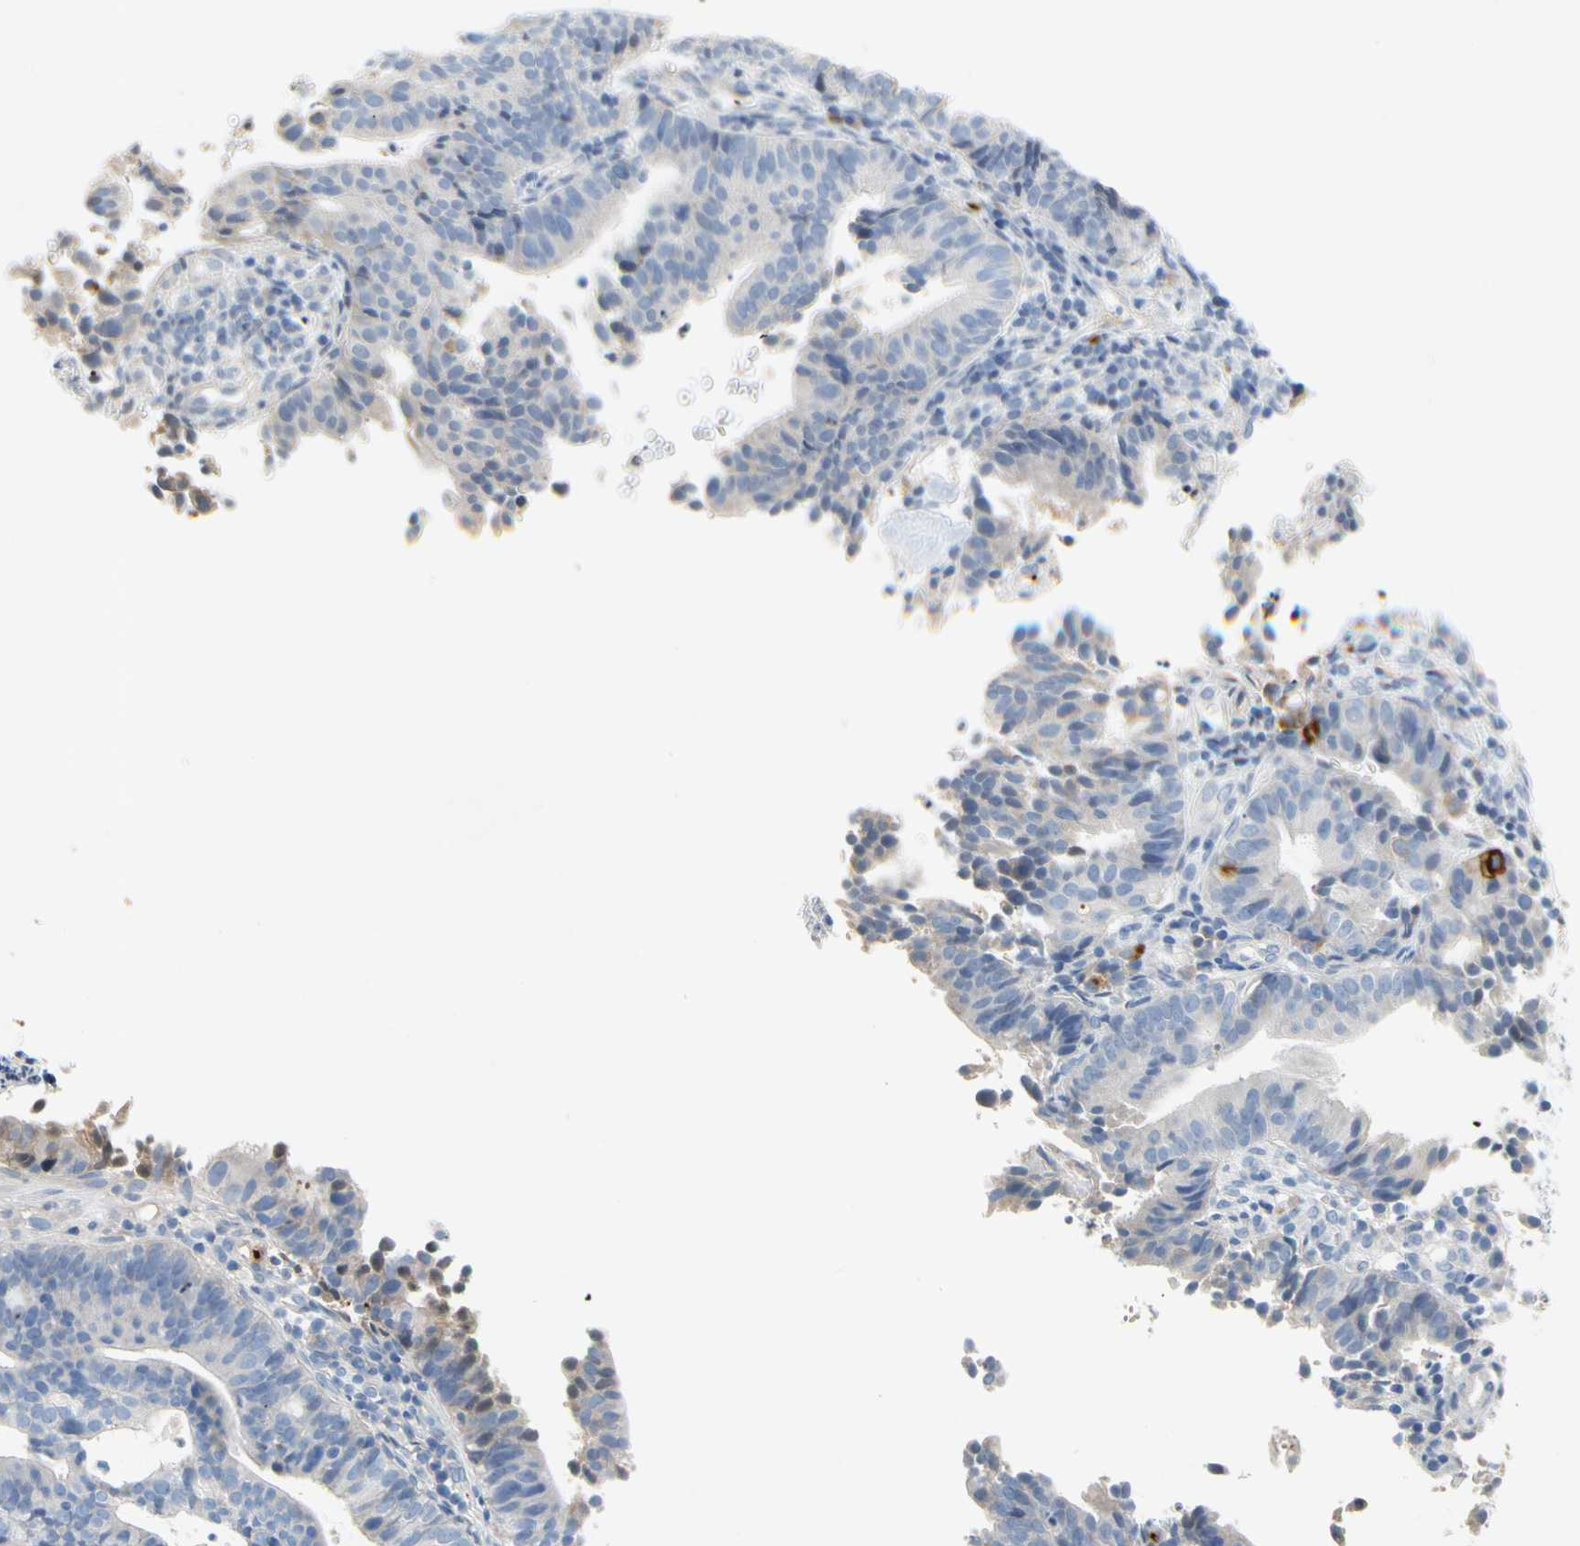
{"staining": {"intensity": "weak", "quantity": "25%-75%", "location": "cytoplasmic/membranous"}, "tissue": "endometrial cancer", "cell_type": "Tumor cells", "image_type": "cancer", "snomed": [{"axis": "morphology", "description": "Adenocarcinoma, NOS"}, {"axis": "topography", "description": "Uterus"}], "caption": "Protein expression analysis of human adenocarcinoma (endometrial) reveals weak cytoplasmic/membranous positivity in approximately 25%-75% of tumor cells.", "gene": "PPBP", "patient": {"sex": "female", "age": 83}}